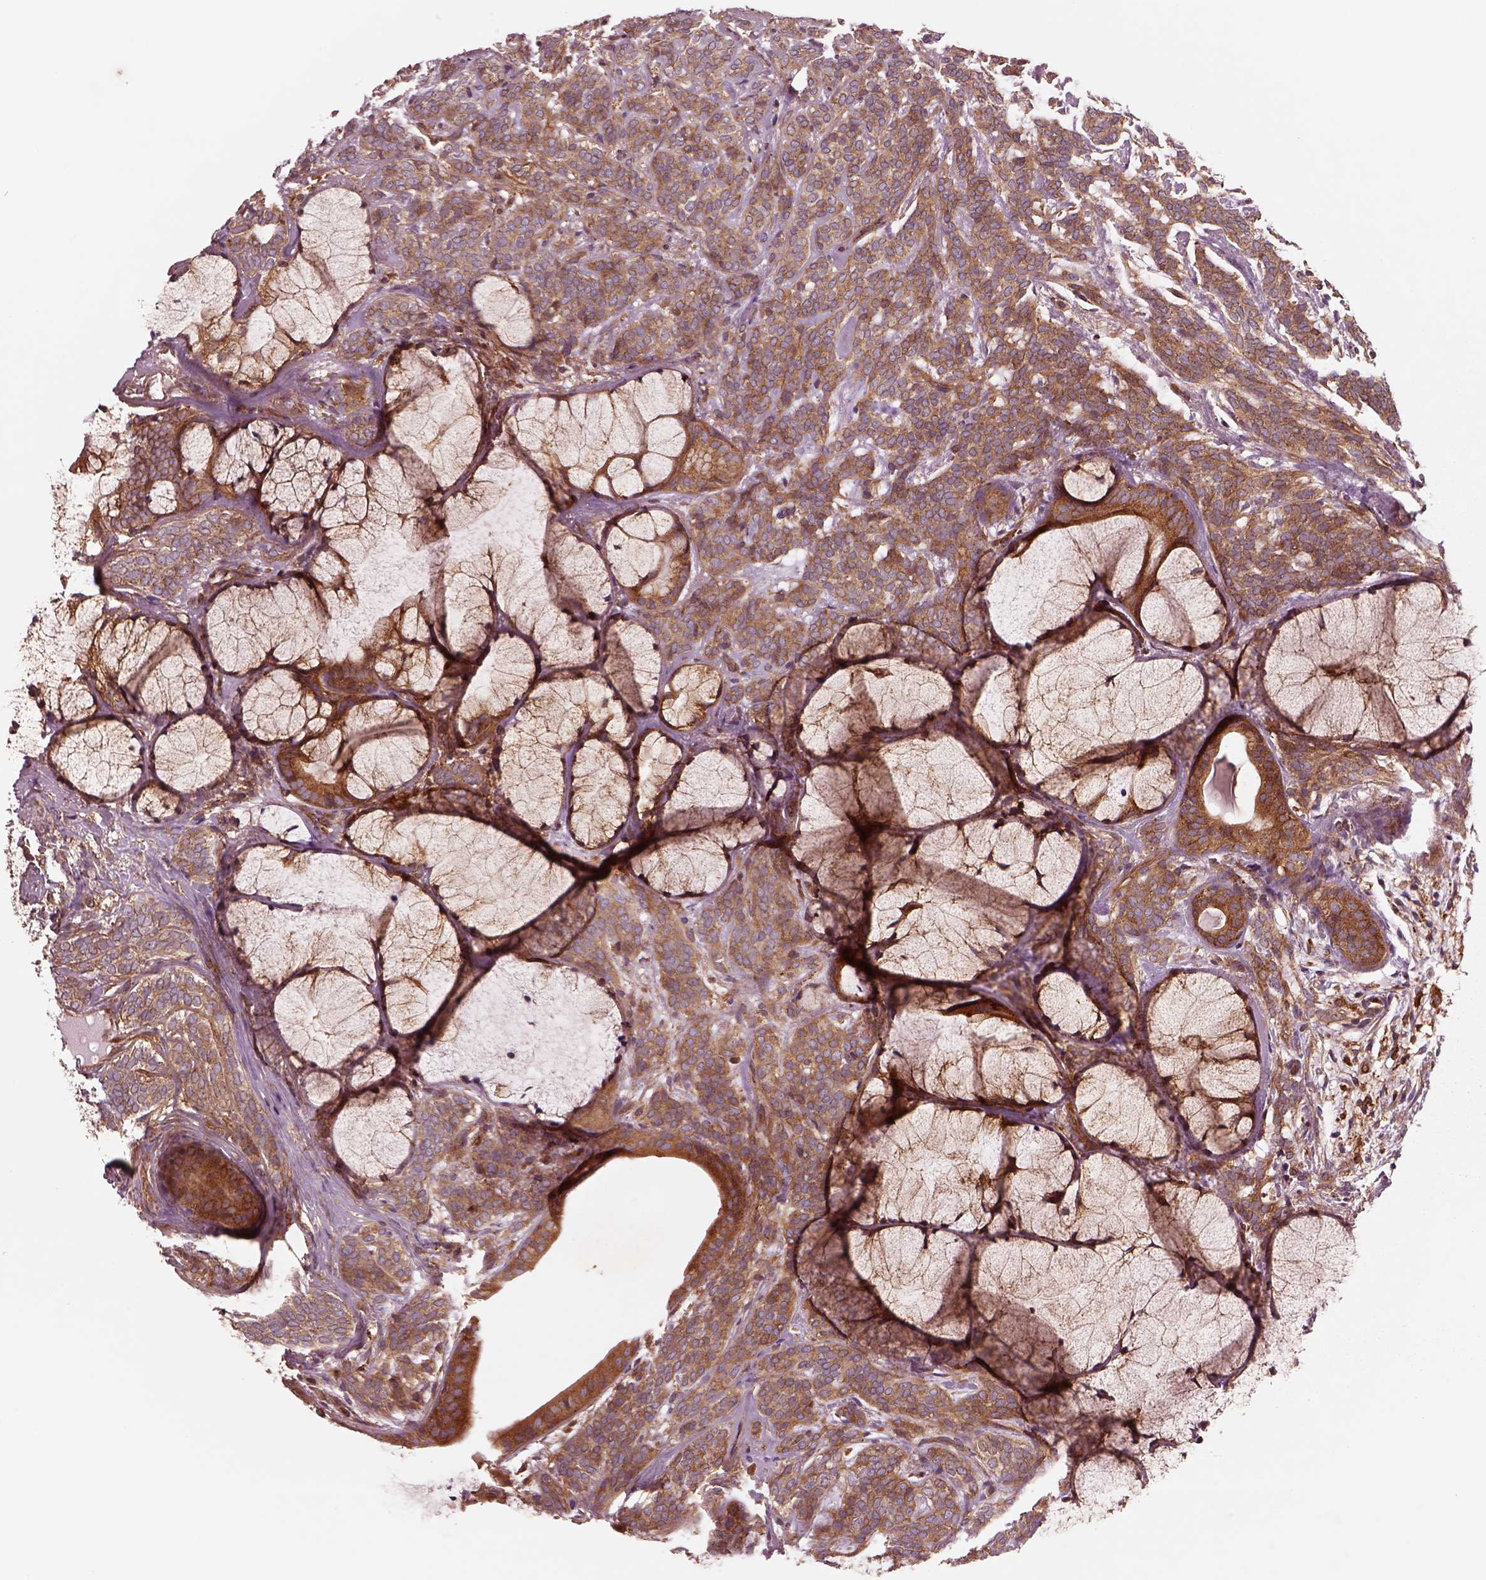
{"staining": {"intensity": "strong", "quantity": "25%-75%", "location": "cytoplasmic/membranous"}, "tissue": "head and neck cancer", "cell_type": "Tumor cells", "image_type": "cancer", "snomed": [{"axis": "morphology", "description": "Adenocarcinoma, NOS"}, {"axis": "topography", "description": "Head-Neck"}], "caption": "IHC (DAB) staining of human head and neck cancer (adenocarcinoma) demonstrates strong cytoplasmic/membranous protein positivity in approximately 25%-75% of tumor cells. The staining was performed using DAB (3,3'-diaminobenzidine), with brown indicating positive protein expression. Nuclei are stained blue with hematoxylin.", "gene": "WASHC2A", "patient": {"sex": "female", "age": 57}}